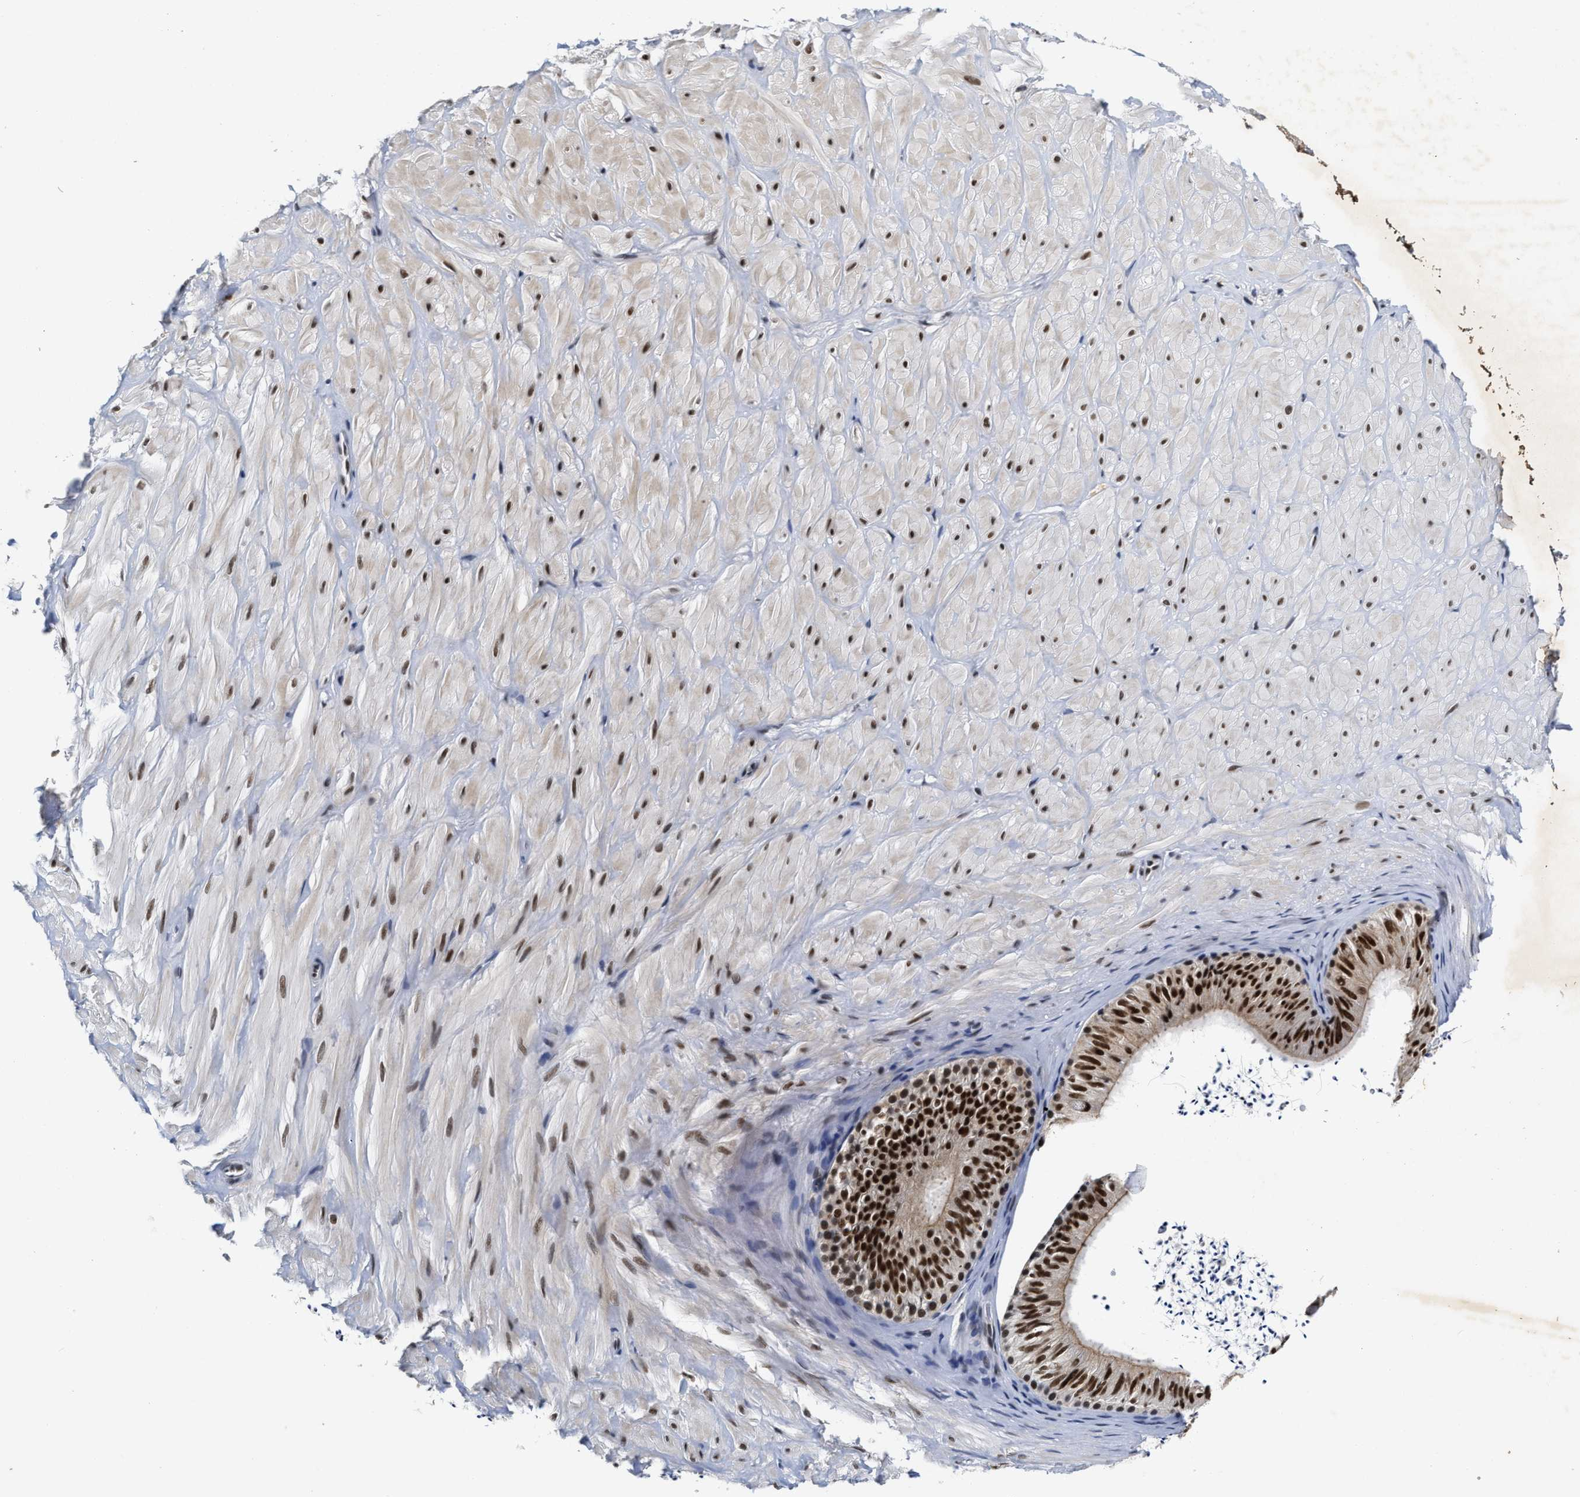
{"staining": {"intensity": "moderate", "quantity": "25%-75%", "location": "nuclear"}, "tissue": "adipose tissue", "cell_type": "Adipocytes", "image_type": "normal", "snomed": [{"axis": "morphology", "description": "Normal tissue, NOS"}, {"axis": "topography", "description": "Adipose tissue"}, {"axis": "topography", "description": "Vascular tissue"}, {"axis": "topography", "description": "Peripheral nerve tissue"}], "caption": "IHC of benign adipose tissue exhibits medium levels of moderate nuclear expression in approximately 25%-75% of adipocytes. (DAB (3,3'-diaminobenzidine) IHC, brown staining for protein, blue staining for nuclei).", "gene": "INIP", "patient": {"sex": "male", "age": 25}}